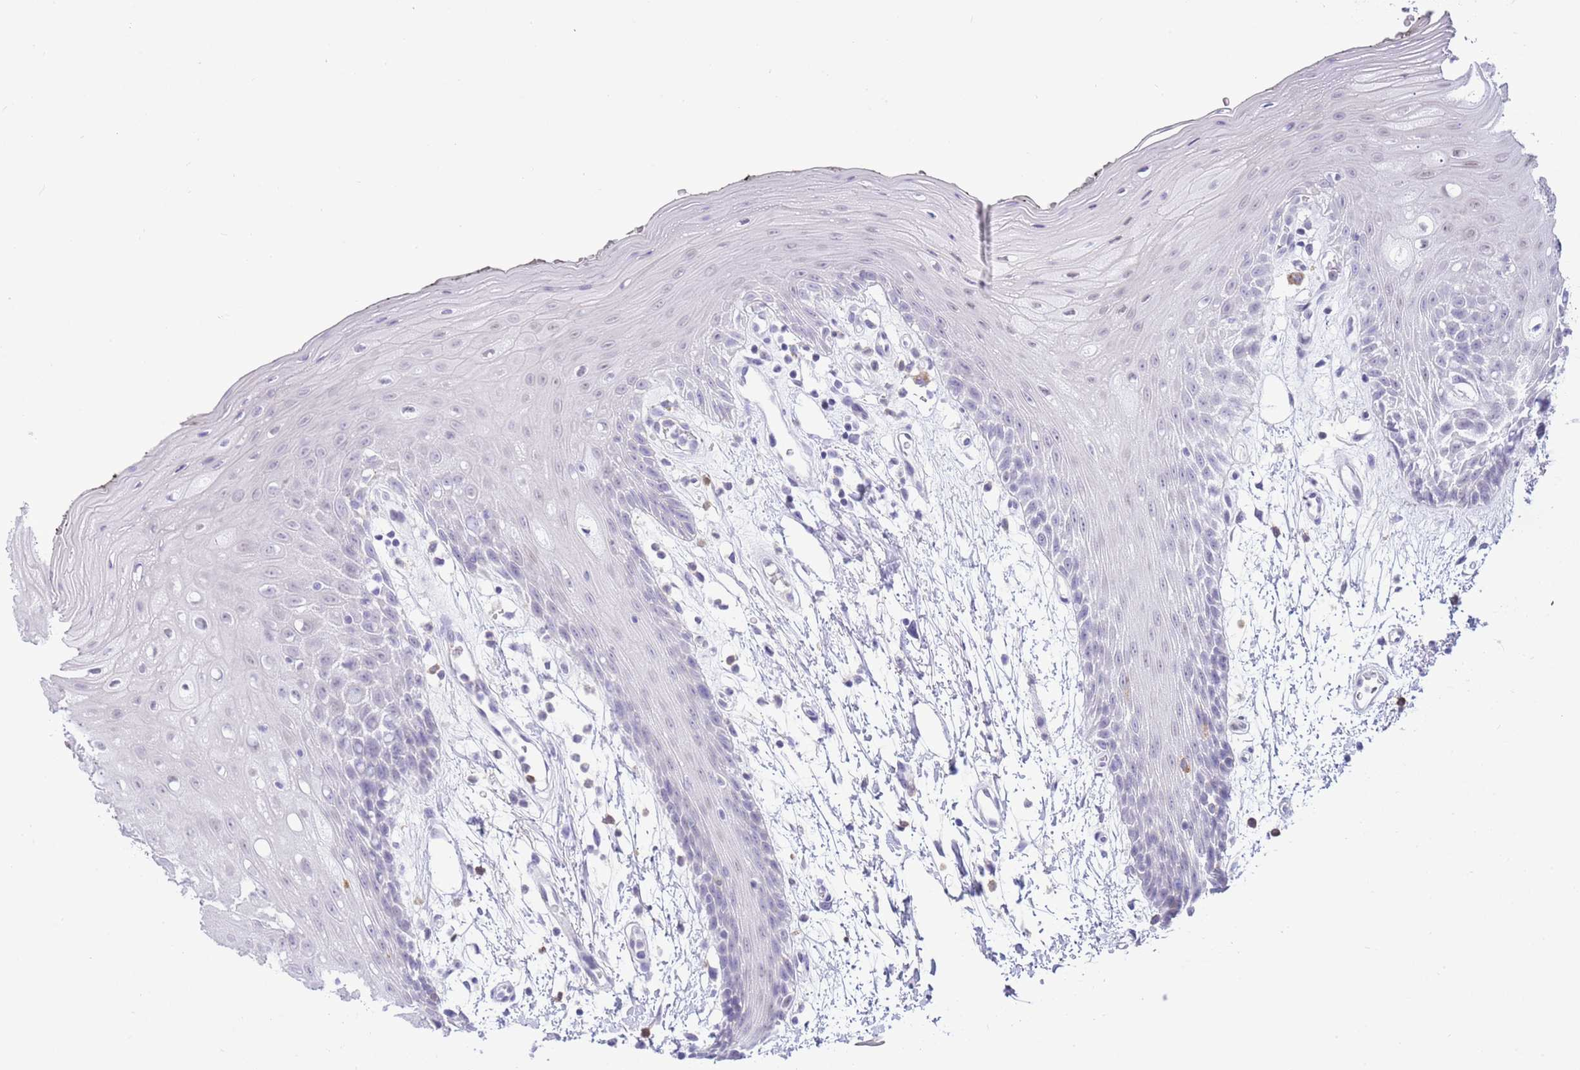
{"staining": {"intensity": "negative", "quantity": "none", "location": "none"}, "tissue": "oral mucosa", "cell_type": "Squamous epithelial cells", "image_type": "normal", "snomed": [{"axis": "morphology", "description": "Normal tissue, NOS"}, {"axis": "topography", "description": "Oral tissue"}, {"axis": "topography", "description": "Tounge, NOS"}], "caption": "Immunohistochemical staining of normal oral mucosa shows no significant positivity in squamous epithelial cells. (DAB IHC with hematoxylin counter stain).", "gene": "PPP1R17", "patient": {"sex": "female", "age": 59}}